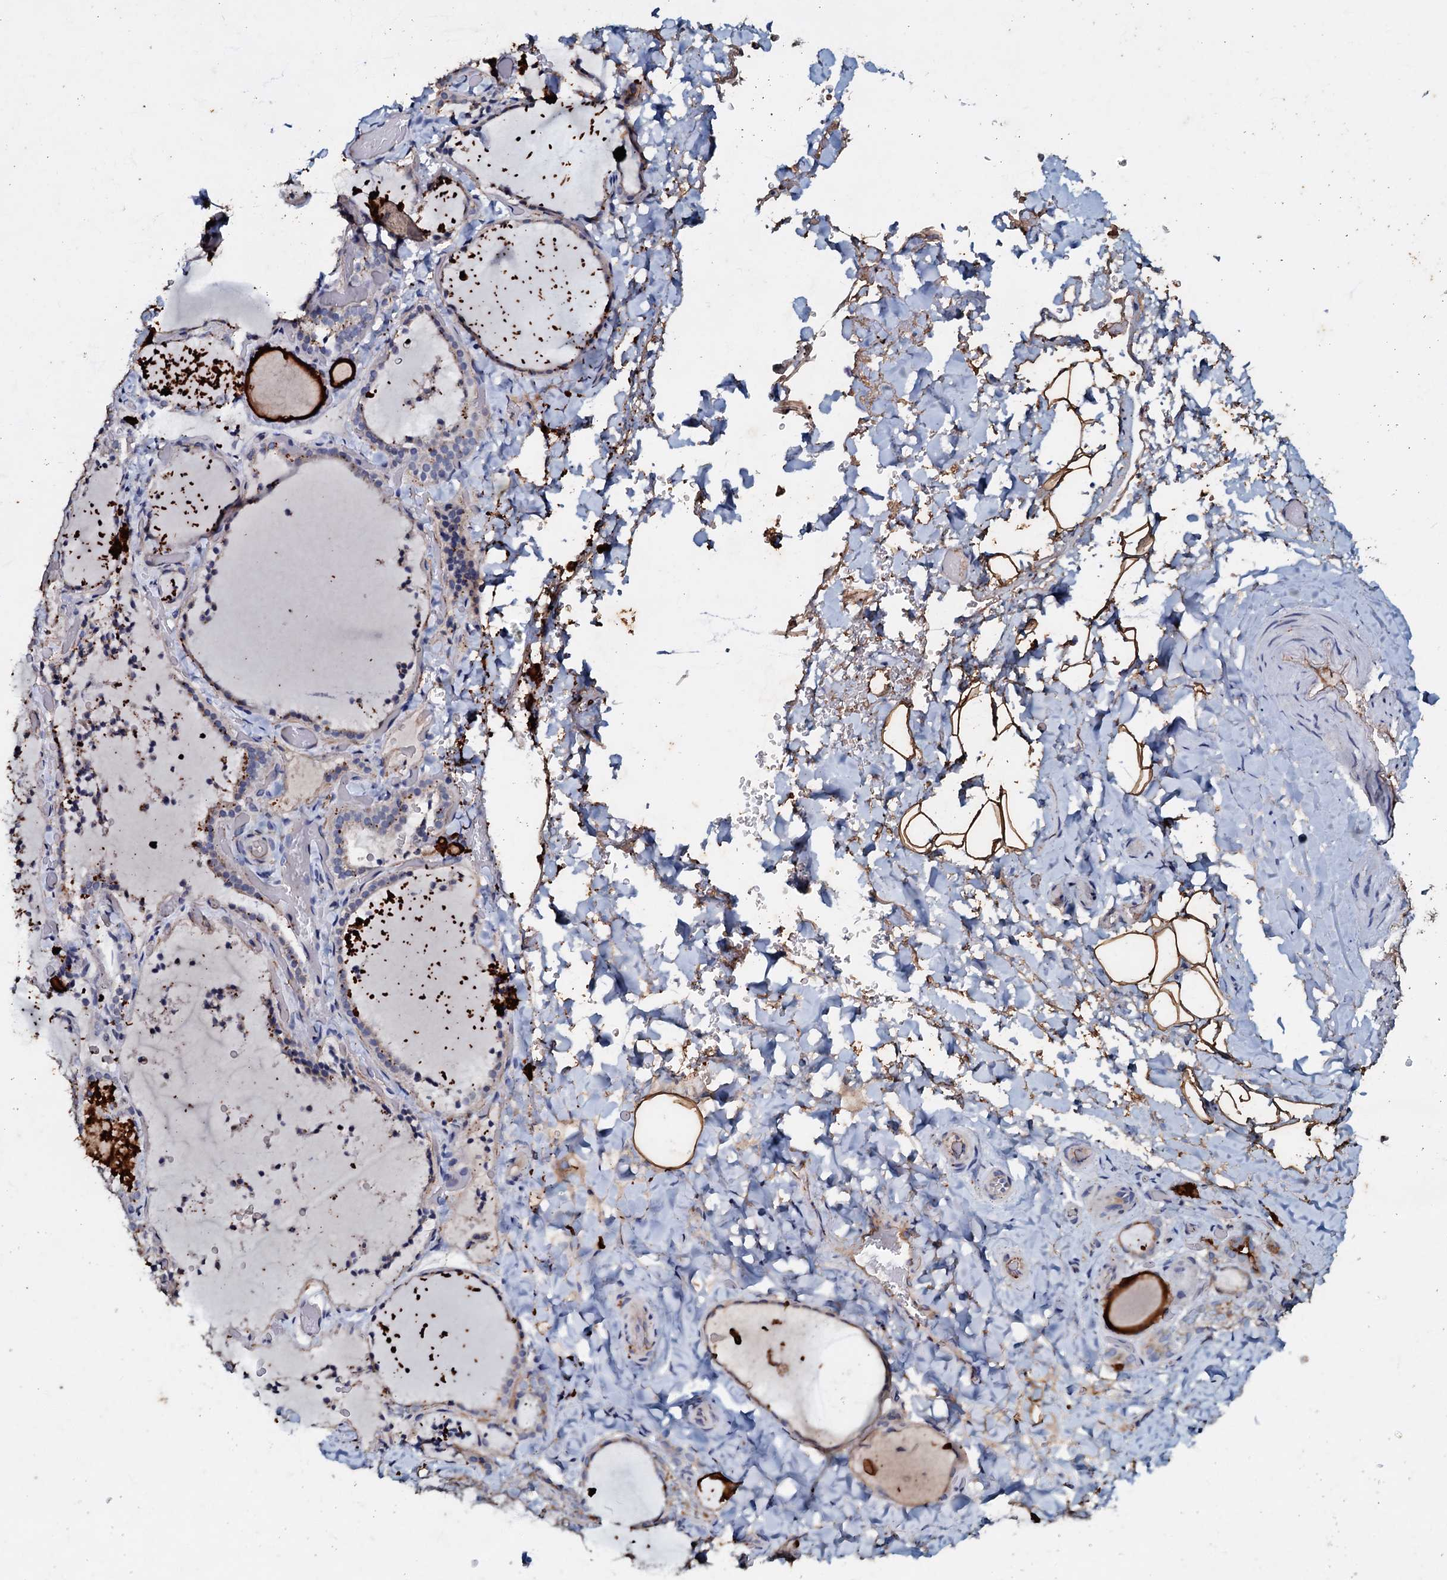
{"staining": {"intensity": "moderate", "quantity": "25%-75%", "location": "cytoplasmic/membranous"}, "tissue": "thyroid gland", "cell_type": "Glandular cells", "image_type": "normal", "snomed": [{"axis": "morphology", "description": "Normal tissue, NOS"}, {"axis": "topography", "description": "Thyroid gland"}], "caption": "Immunohistochemistry (IHC) of unremarkable thyroid gland exhibits medium levels of moderate cytoplasmic/membranous expression in about 25%-75% of glandular cells.", "gene": "MANSC4", "patient": {"sex": "female", "age": 22}}